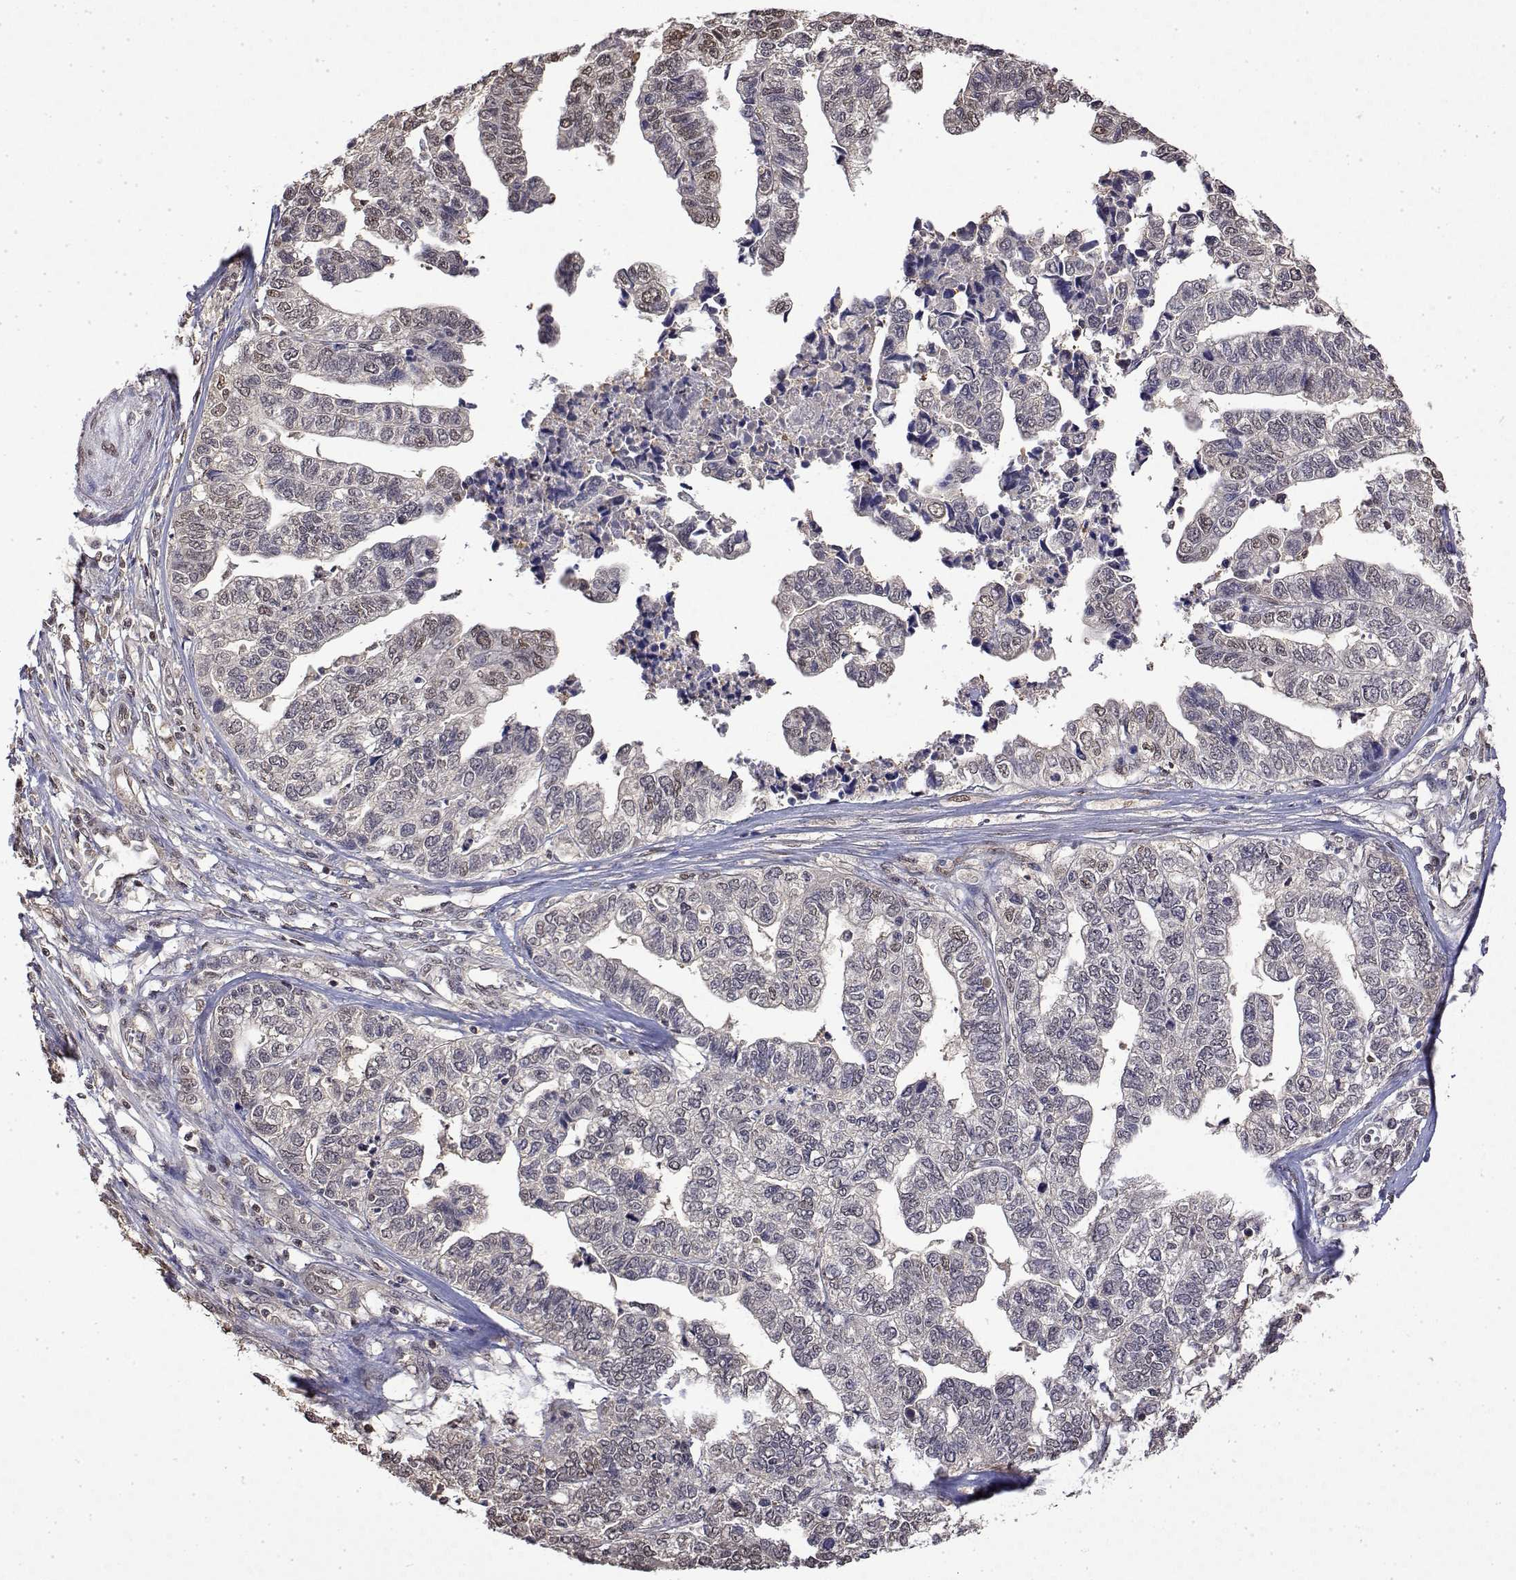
{"staining": {"intensity": "weak", "quantity": "25%-75%", "location": "nuclear"}, "tissue": "stomach cancer", "cell_type": "Tumor cells", "image_type": "cancer", "snomed": [{"axis": "morphology", "description": "Adenocarcinoma, NOS"}, {"axis": "topography", "description": "Stomach, upper"}], "caption": "Stomach cancer (adenocarcinoma) stained for a protein demonstrates weak nuclear positivity in tumor cells.", "gene": "TPI1", "patient": {"sex": "female", "age": 67}}